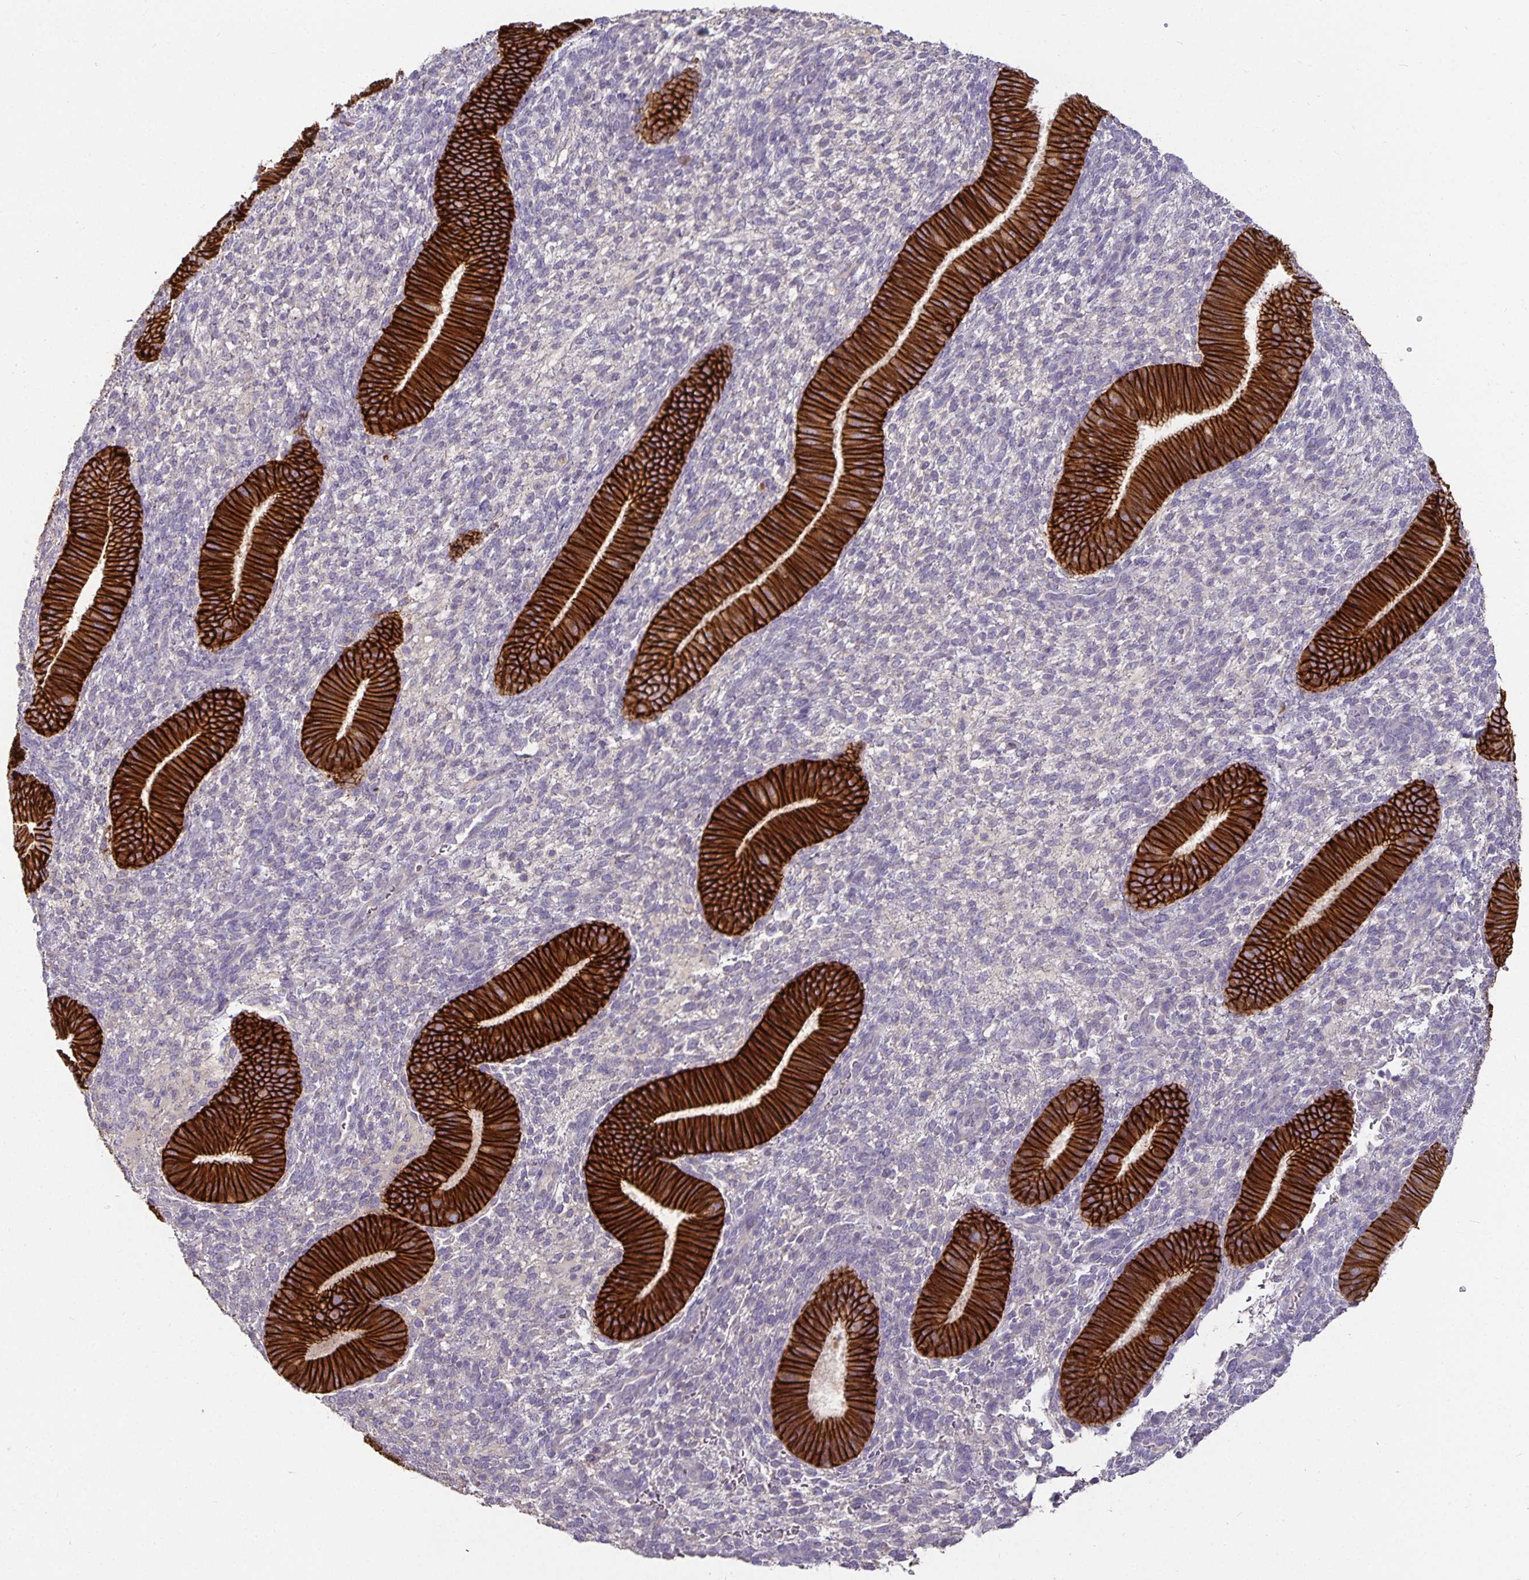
{"staining": {"intensity": "negative", "quantity": "none", "location": "none"}, "tissue": "endometrium", "cell_type": "Cells in endometrial stroma", "image_type": "normal", "snomed": [{"axis": "morphology", "description": "Normal tissue, NOS"}, {"axis": "topography", "description": "Endometrium"}], "caption": "Immunohistochemistry micrograph of unremarkable human endometrium stained for a protein (brown), which demonstrates no staining in cells in endometrial stroma. The staining was performed using DAB (3,3'-diaminobenzidine) to visualize the protein expression in brown, while the nuclei were stained in blue with hematoxylin (Magnification: 20x).", "gene": "CA12", "patient": {"sex": "female", "age": 39}}